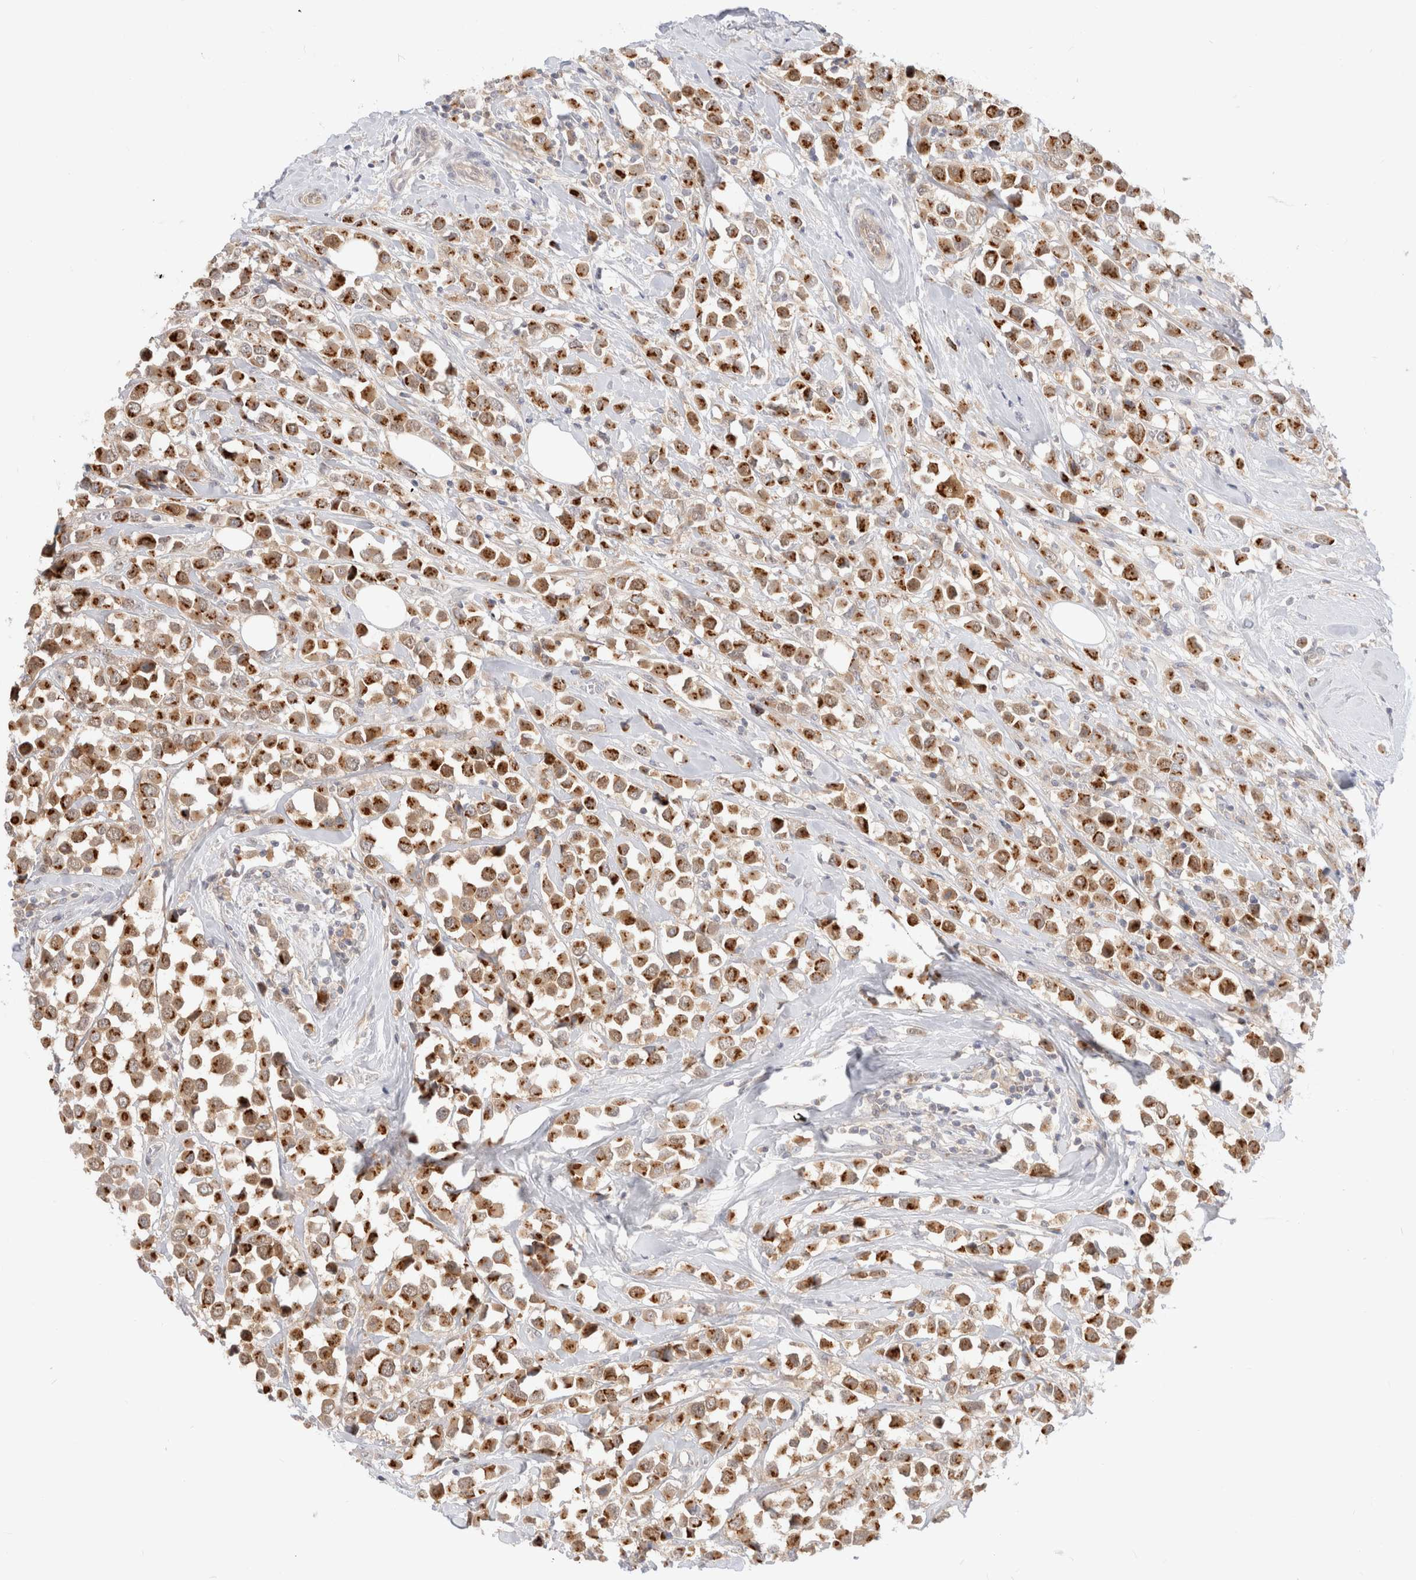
{"staining": {"intensity": "strong", "quantity": "25%-75%", "location": "cytoplasmic/membranous"}, "tissue": "breast cancer", "cell_type": "Tumor cells", "image_type": "cancer", "snomed": [{"axis": "morphology", "description": "Duct carcinoma"}, {"axis": "topography", "description": "Breast"}], "caption": "Invasive ductal carcinoma (breast) was stained to show a protein in brown. There is high levels of strong cytoplasmic/membranous expression in approximately 25%-75% of tumor cells.", "gene": "EFCAB13", "patient": {"sex": "female", "age": 61}}